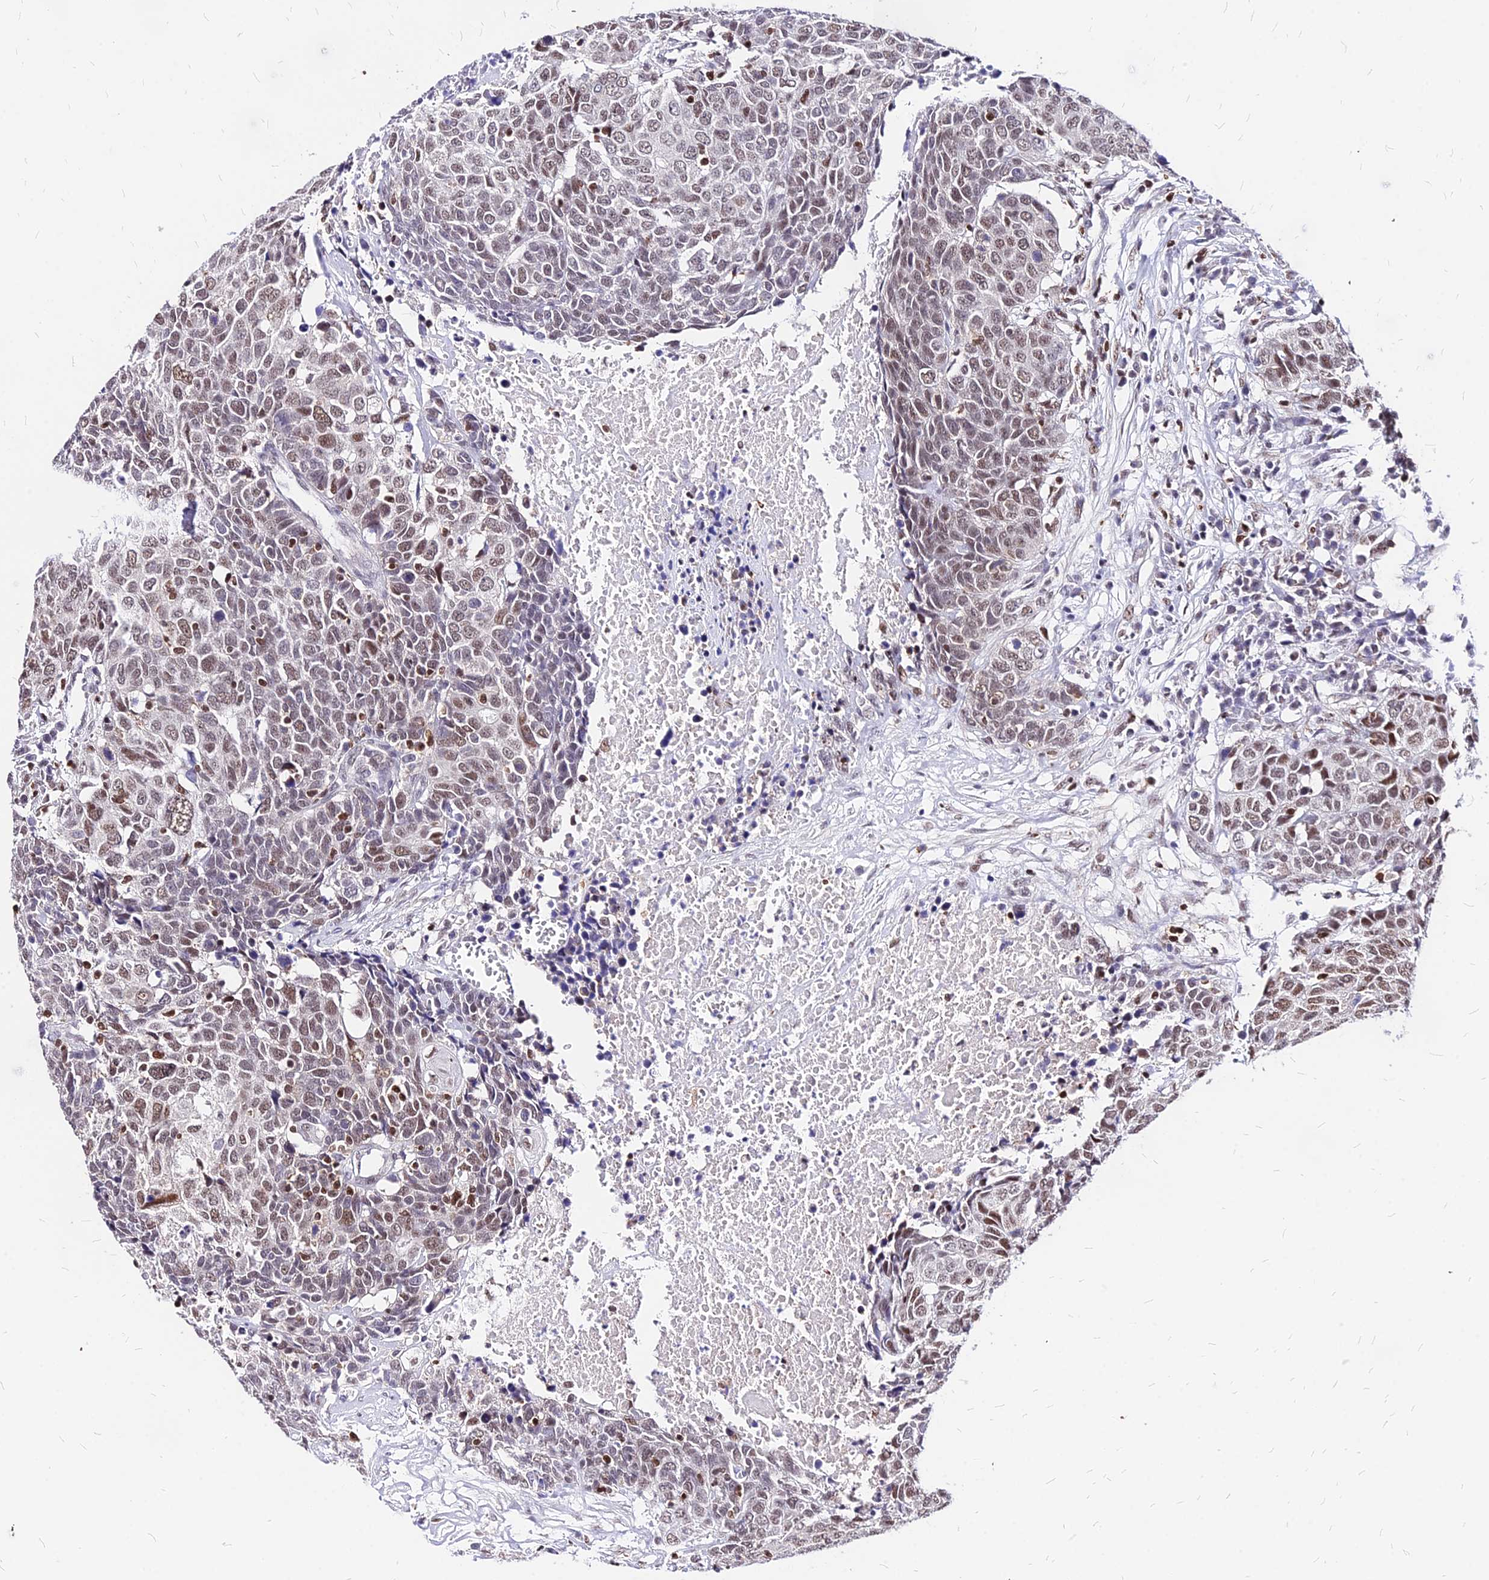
{"staining": {"intensity": "weak", "quantity": ">75%", "location": "nuclear"}, "tissue": "head and neck cancer", "cell_type": "Tumor cells", "image_type": "cancer", "snomed": [{"axis": "morphology", "description": "Squamous cell carcinoma, NOS"}, {"axis": "topography", "description": "Head-Neck"}], "caption": "This photomicrograph displays immunohistochemistry (IHC) staining of human head and neck cancer (squamous cell carcinoma), with low weak nuclear staining in approximately >75% of tumor cells.", "gene": "PAXX", "patient": {"sex": "male", "age": 66}}